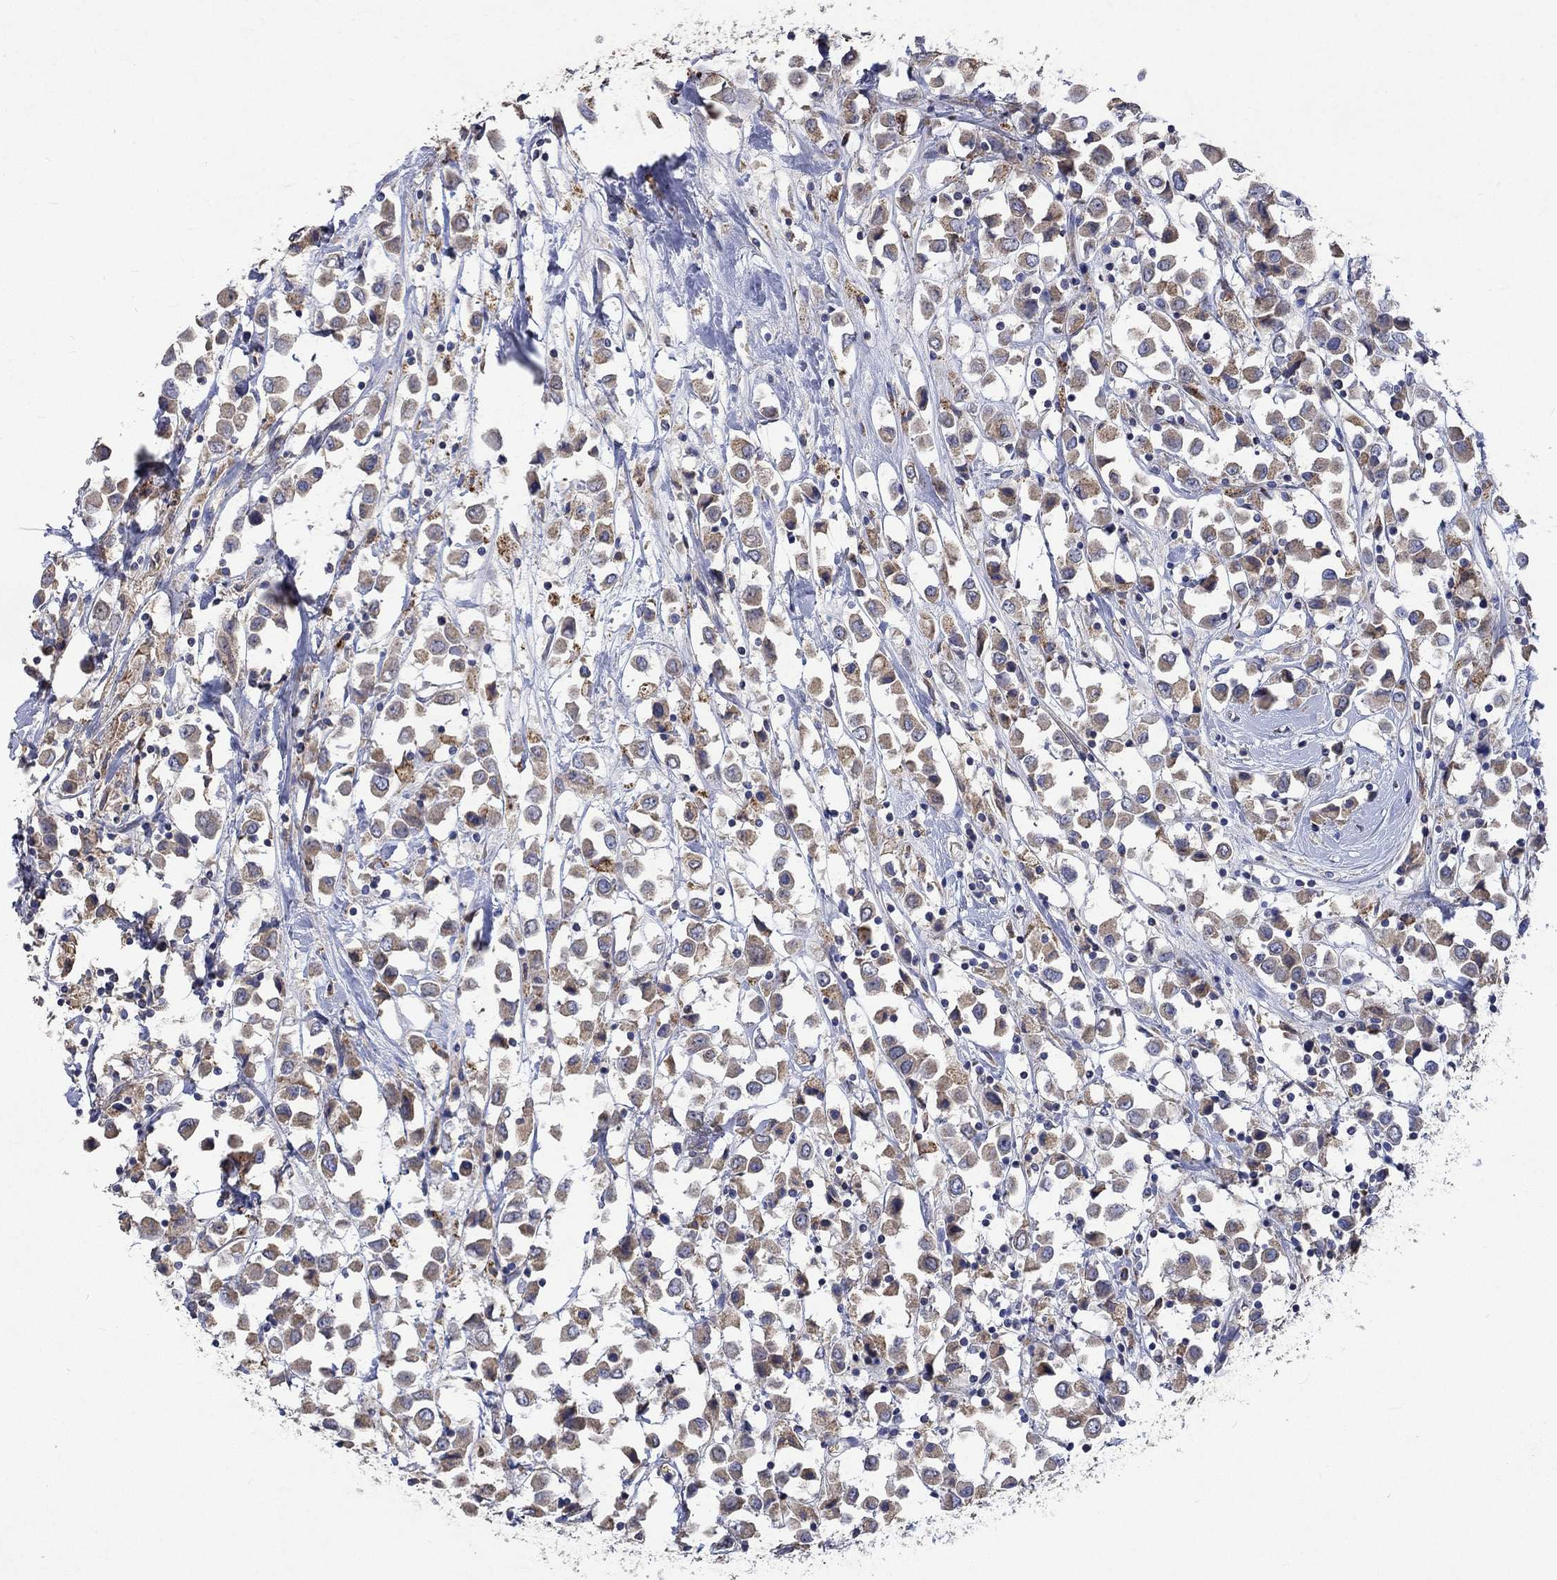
{"staining": {"intensity": "moderate", "quantity": ">75%", "location": "cytoplasmic/membranous"}, "tissue": "breast cancer", "cell_type": "Tumor cells", "image_type": "cancer", "snomed": [{"axis": "morphology", "description": "Duct carcinoma"}, {"axis": "topography", "description": "Breast"}], "caption": "Human breast cancer stained for a protein (brown) displays moderate cytoplasmic/membranous positive expression in about >75% of tumor cells.", "gene": "UGT8", "patient": {"sex": "female", "age": 61}}